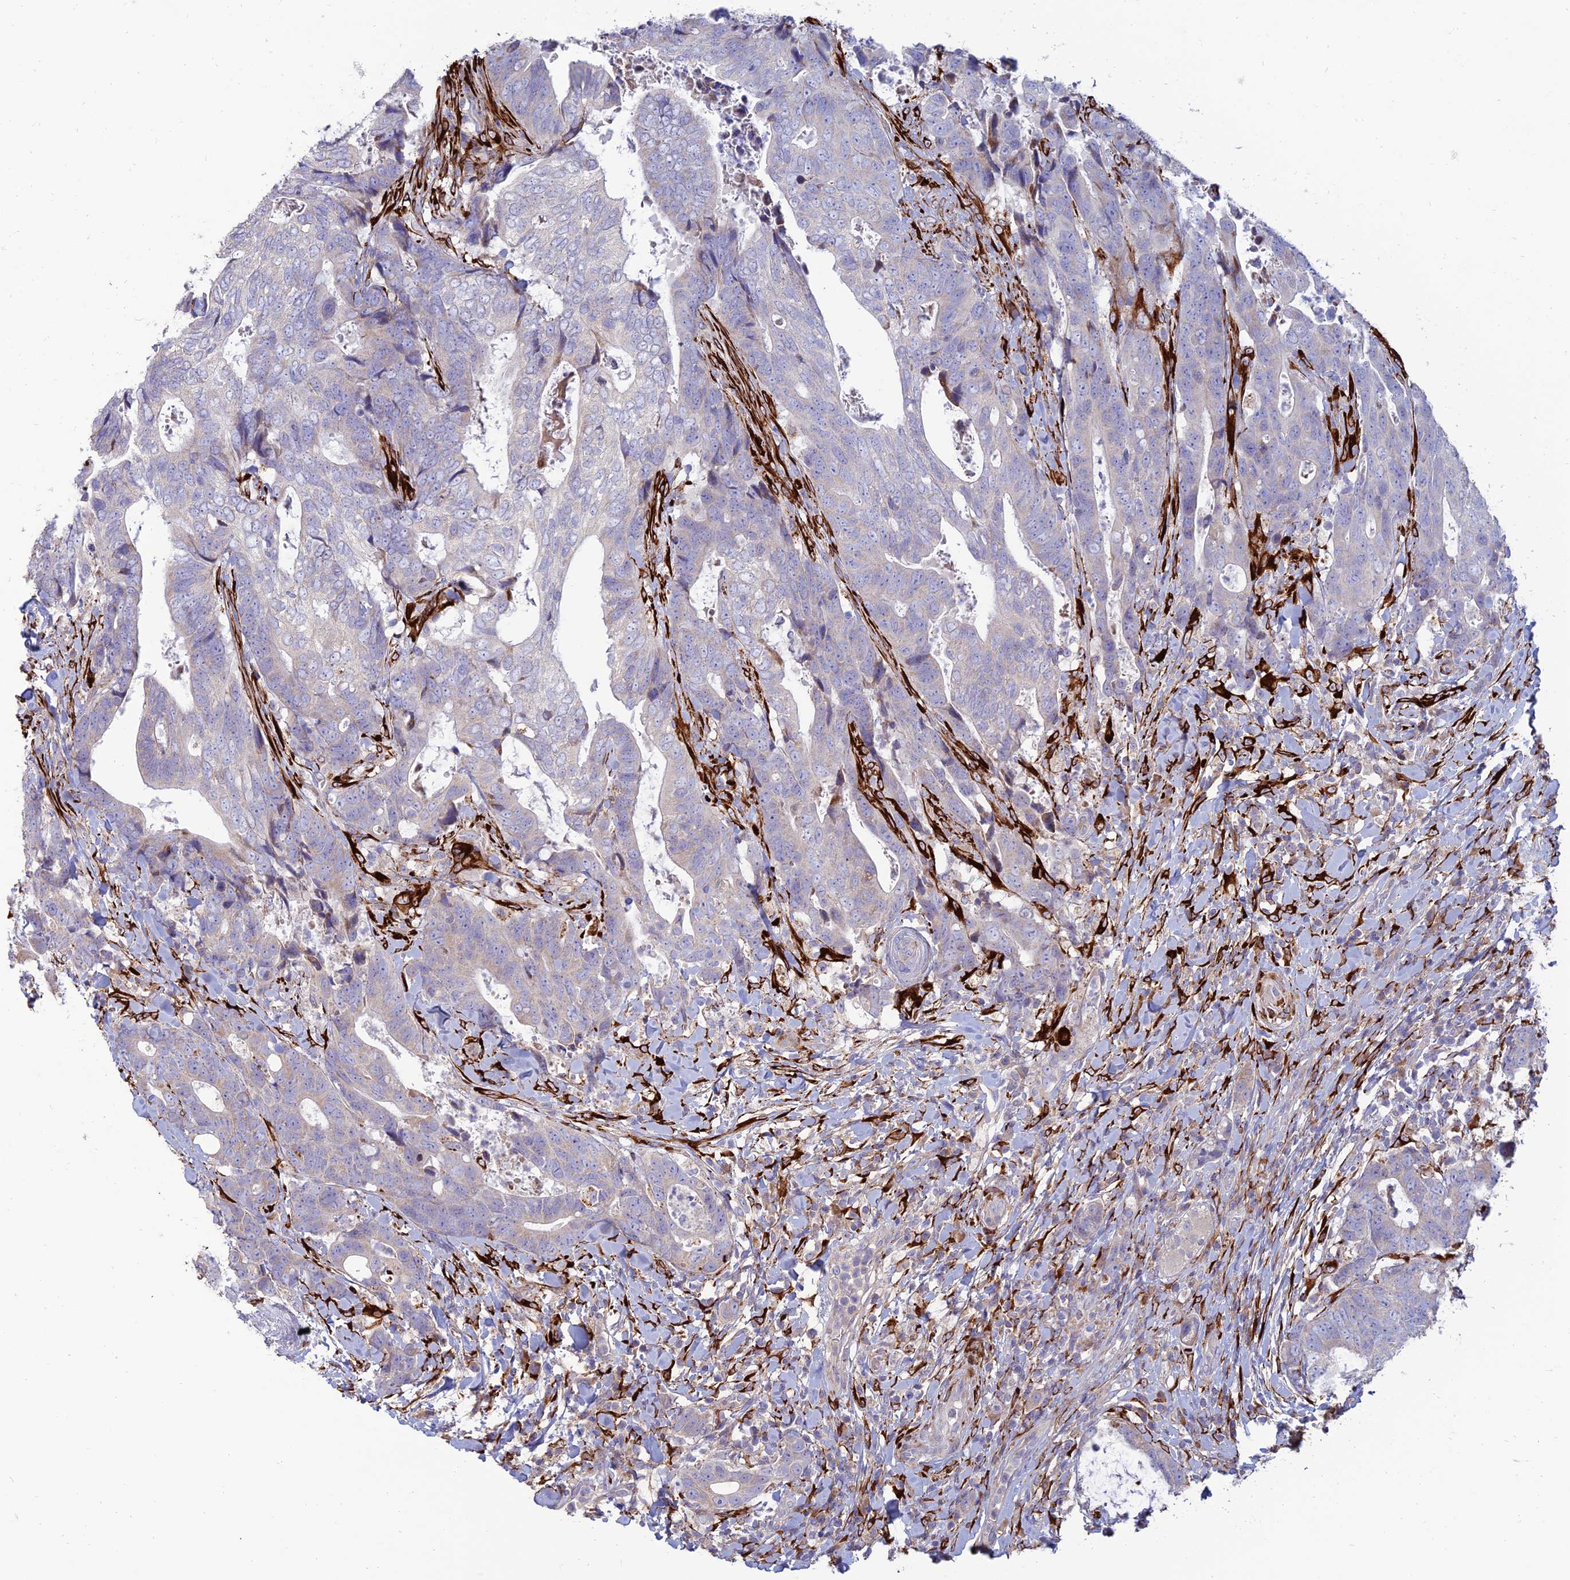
{"staining": {"intensity": "negative", "quantity": "none", "location": "none"}, "tissue": "colorectal cancer", "cell_type": "Tumor cells", "image_type": "cancer", "snomed": [{"axis": "morphology", "description": "Adenocarcinoma, NOS"}, {"axis": "topography", "description": "Colon"}], "caption": "An image of human adenocarcinoma (colorectal) is negative for staining in tumor cells.", "gene": "RCN3", "patient": {"sex": "female", "age": 82}}